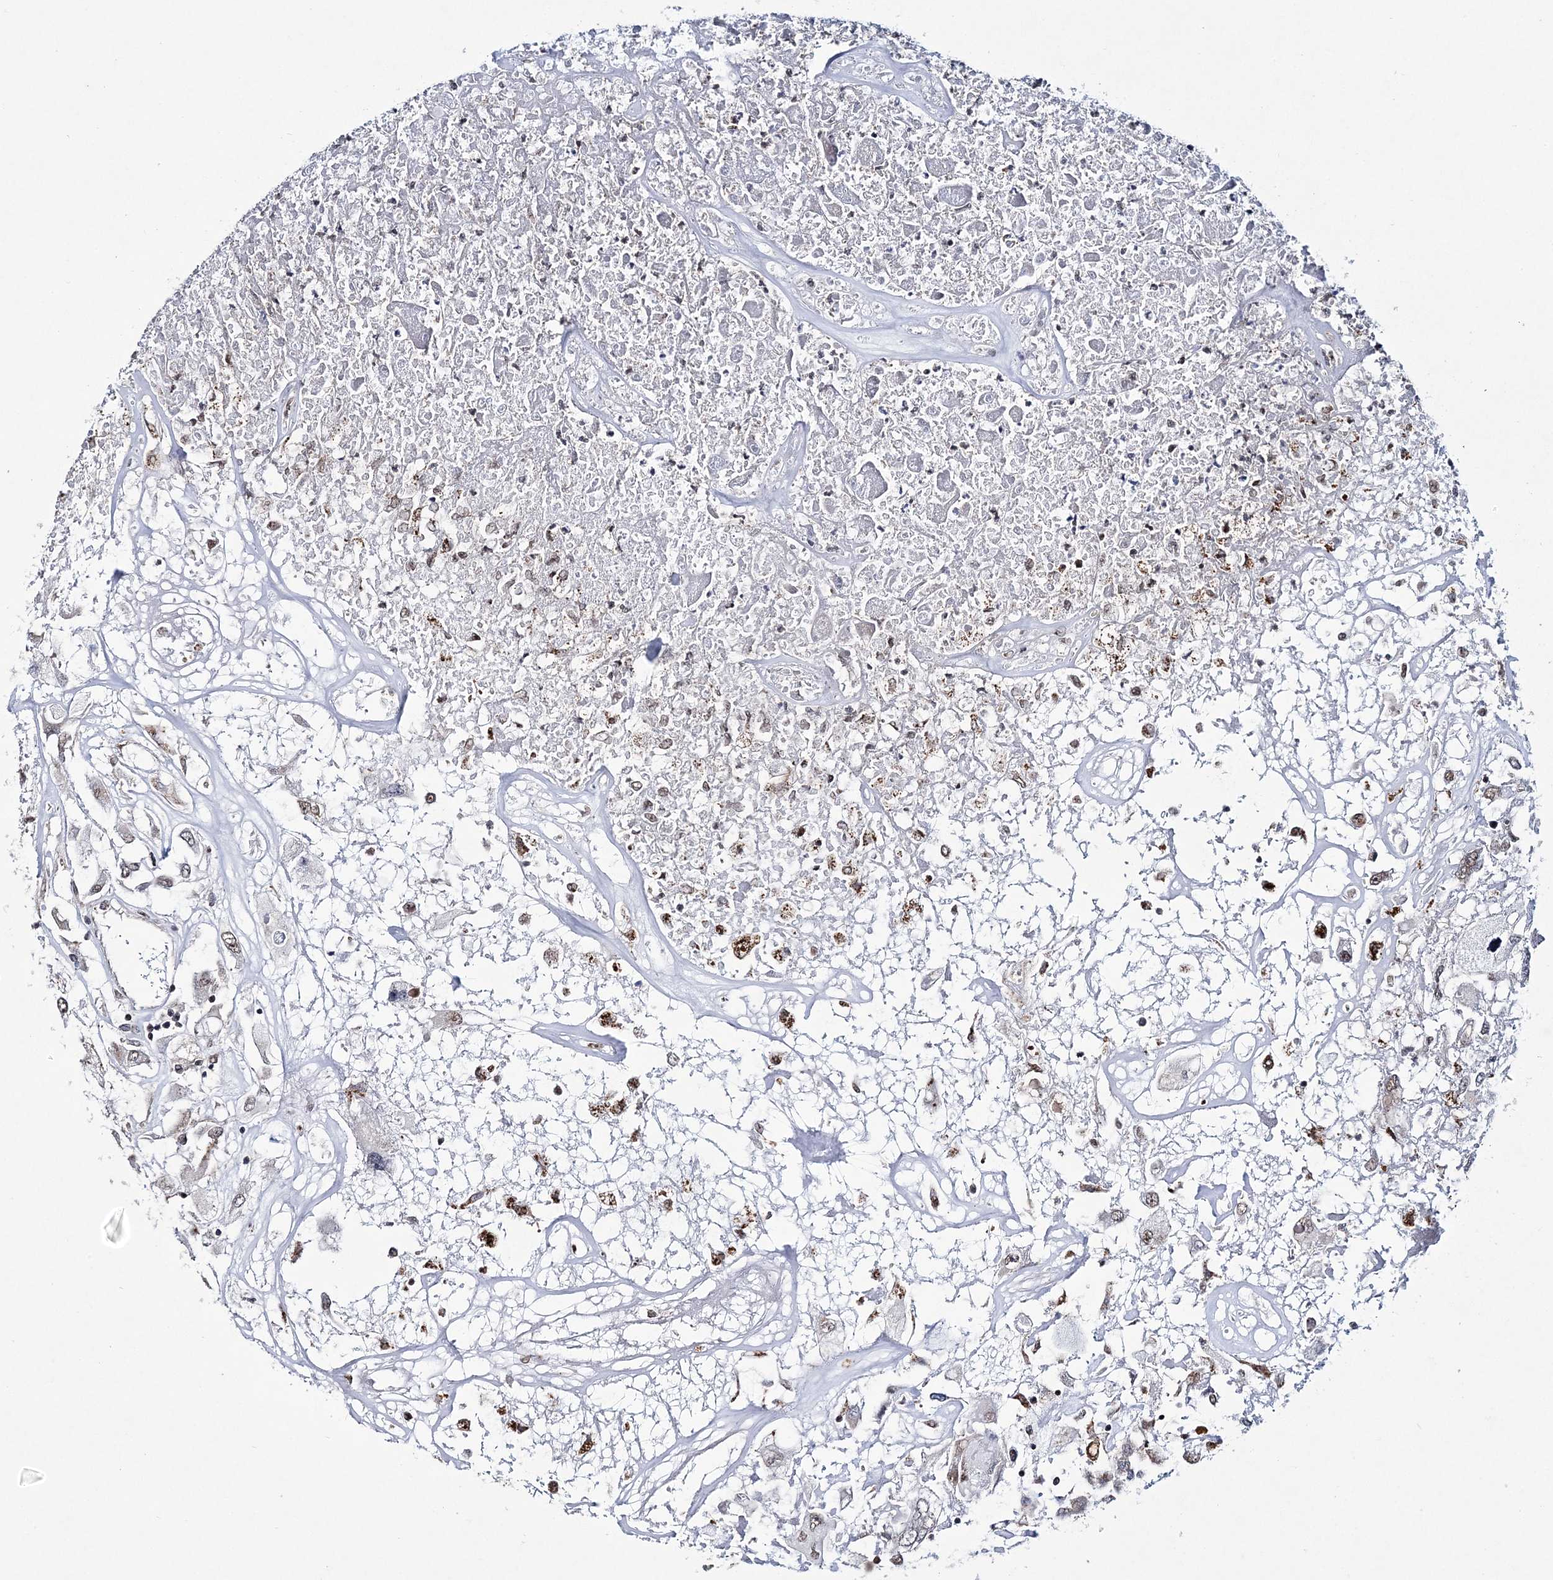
{"staining": {"intensity": "weak", "quantity": ">75%", "location": "nuclear"}, "tissue": "renal cancer", "cell_type": "Tumor cells", "image_type": "cancer", "snomed": [{"axis": "morphology", "description": "Adenocarcinoma, NOS"}, {"axis": "topography", "description": "Kidney"}], "caption": "Tumor cells exhibit weak nuclear expression in about >75% of cells in renal adenocarcinoma.", "gene": "TATDN2", "patient": {"sex": "female", "age": 52}}